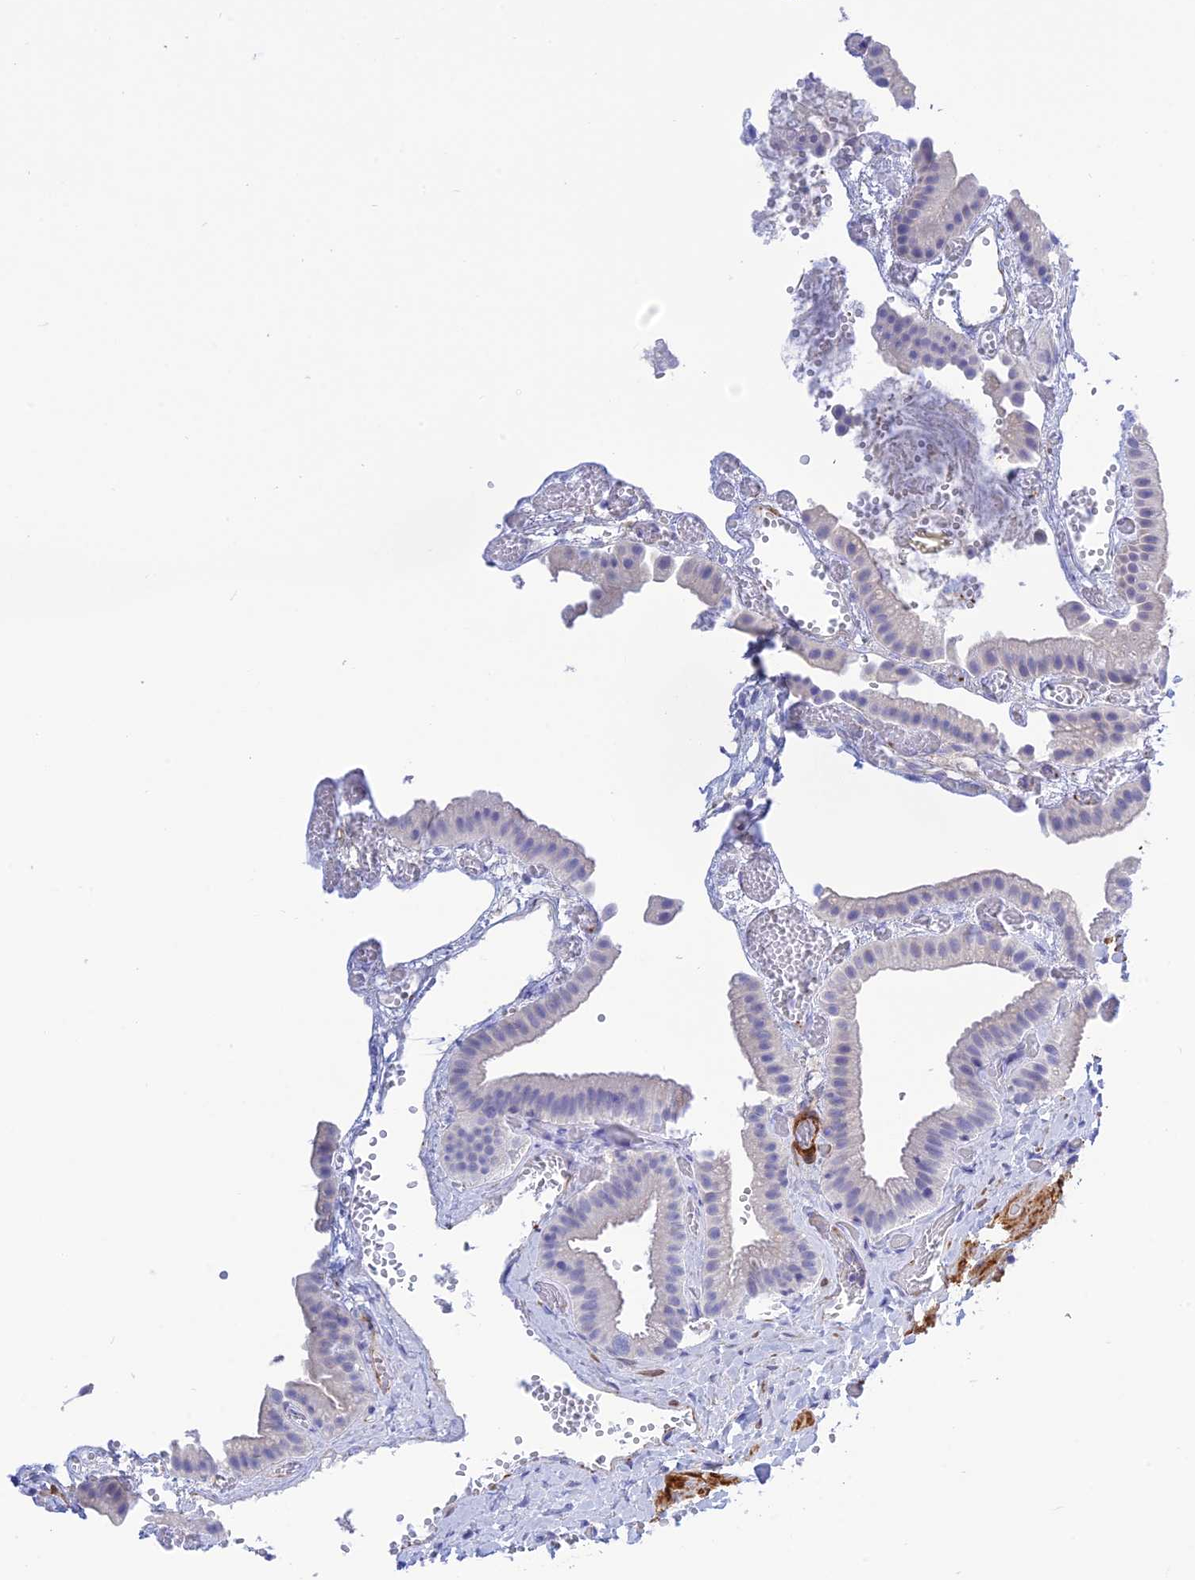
{"staining": {"intensity": "negative", "quantity": "none", "location": "none"}, "tissue": "gallbladder", "cell_type": "Glandular cells", "image_type": "normal", "snomed": [{"axis": "morphology", "description": "Normal tissue, NOS"}, {"axis": "topography", "description": "Gallbladder"}], "caption": "Glandular cells are negative for brown protein staining in benign gallbladder. (IHC, brightfield microscopy, high magnification).", "gene": "ZDHHC16", "patient": {"sex": "female", "age": 64}}